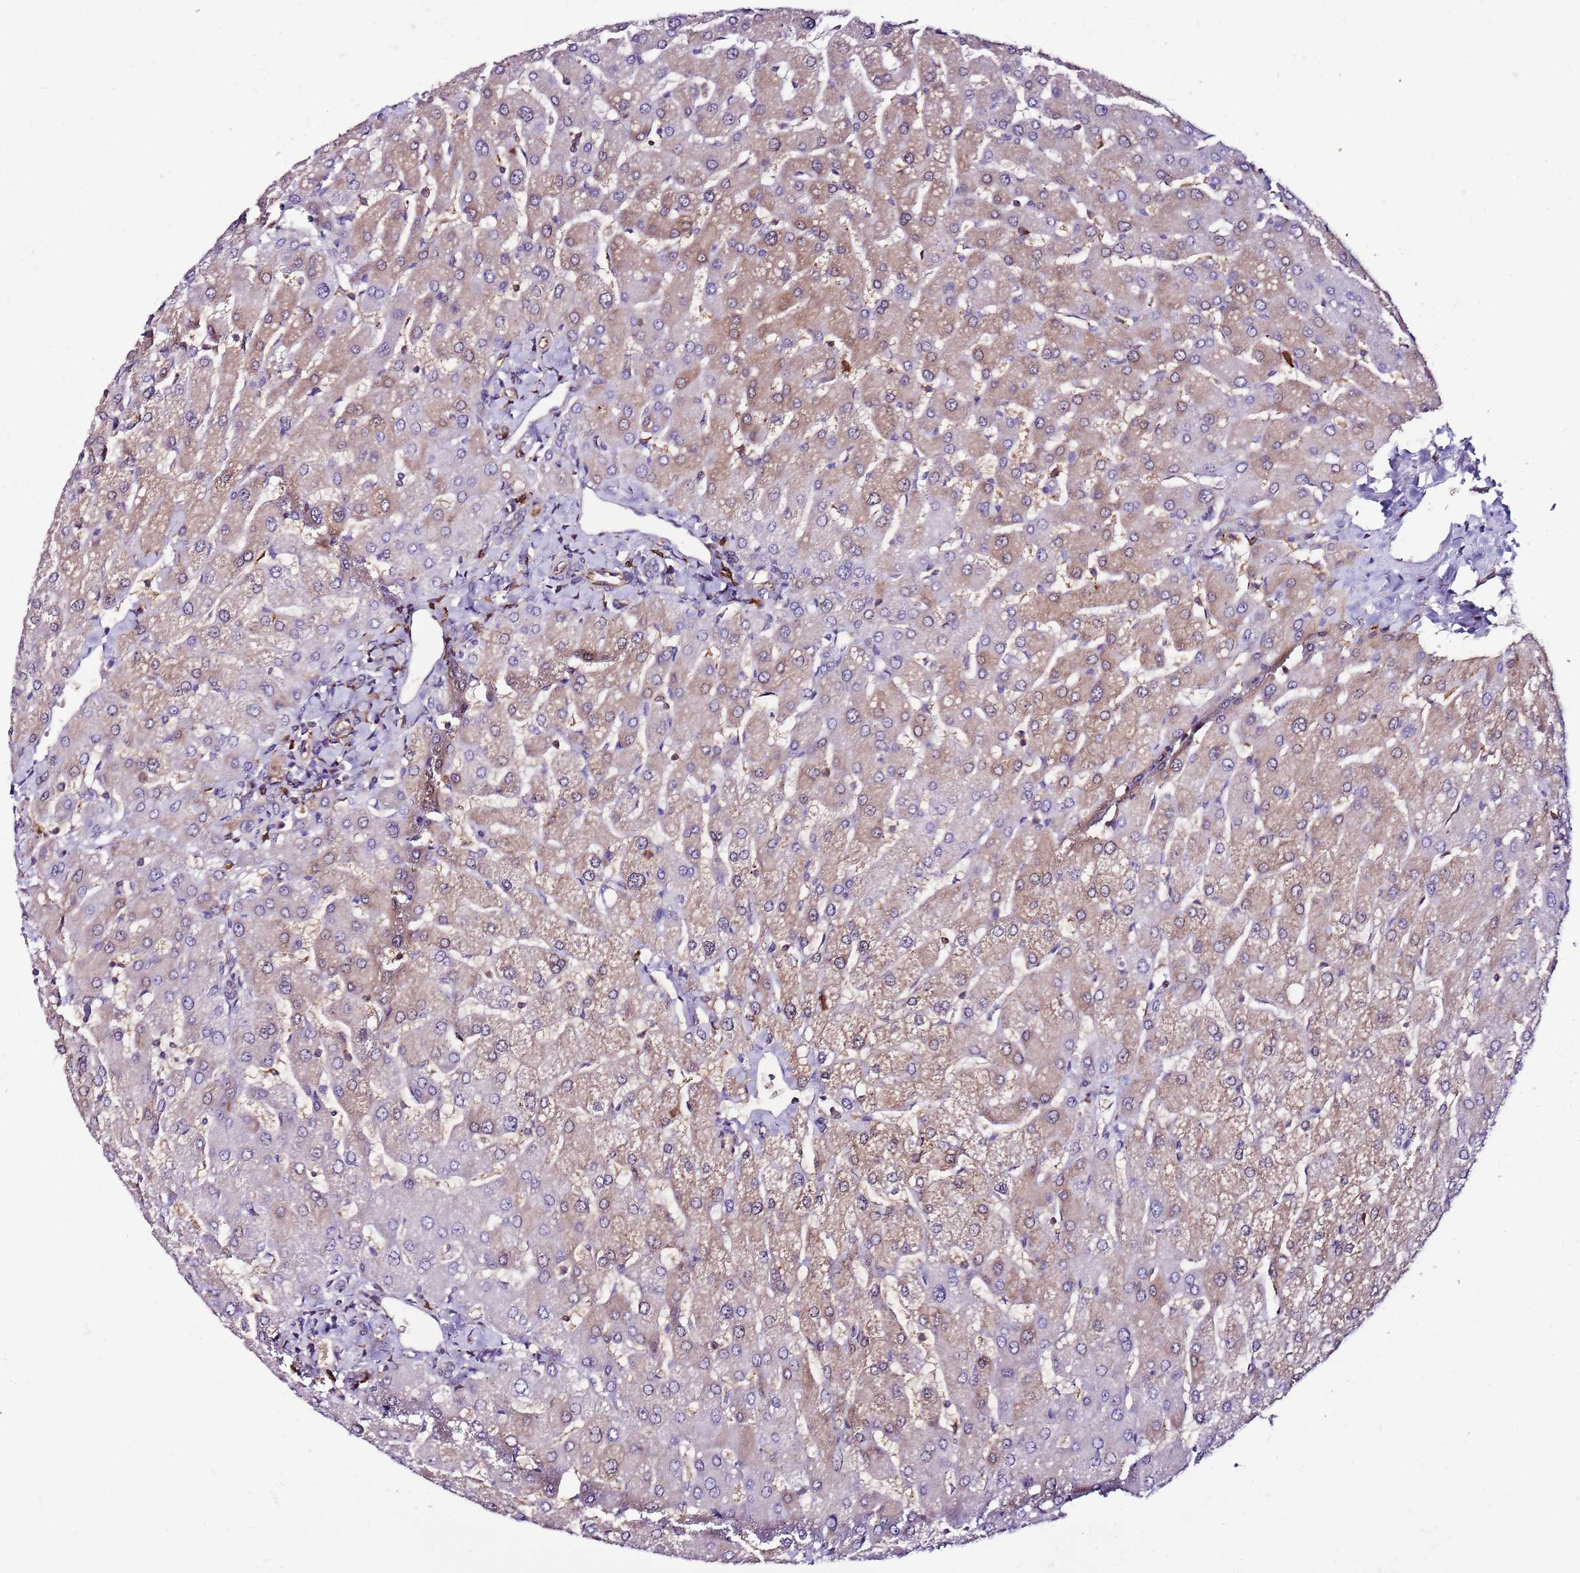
{"staining": {"intensity": "negative", "quantity": "none", "location": "none"}, "tissue": "liver", "cell_type": "Cholangiocytes", "image_type": "normal", "snomed": [{"axis": "morphology", "description": "Normal tissue, NOS"}, {"axis": "topography", "description": "Liver"}], "caption": "Cholangiocytes are negative for protein expression in unremarkable human liver. (Stains: DAB immunohistochemistry with hematoxylin counter stain, Microscopy: brightfield microscopy at high magnification).", "gene": "ATXN2L", "patient": {"sex": "male", "age": 55}}